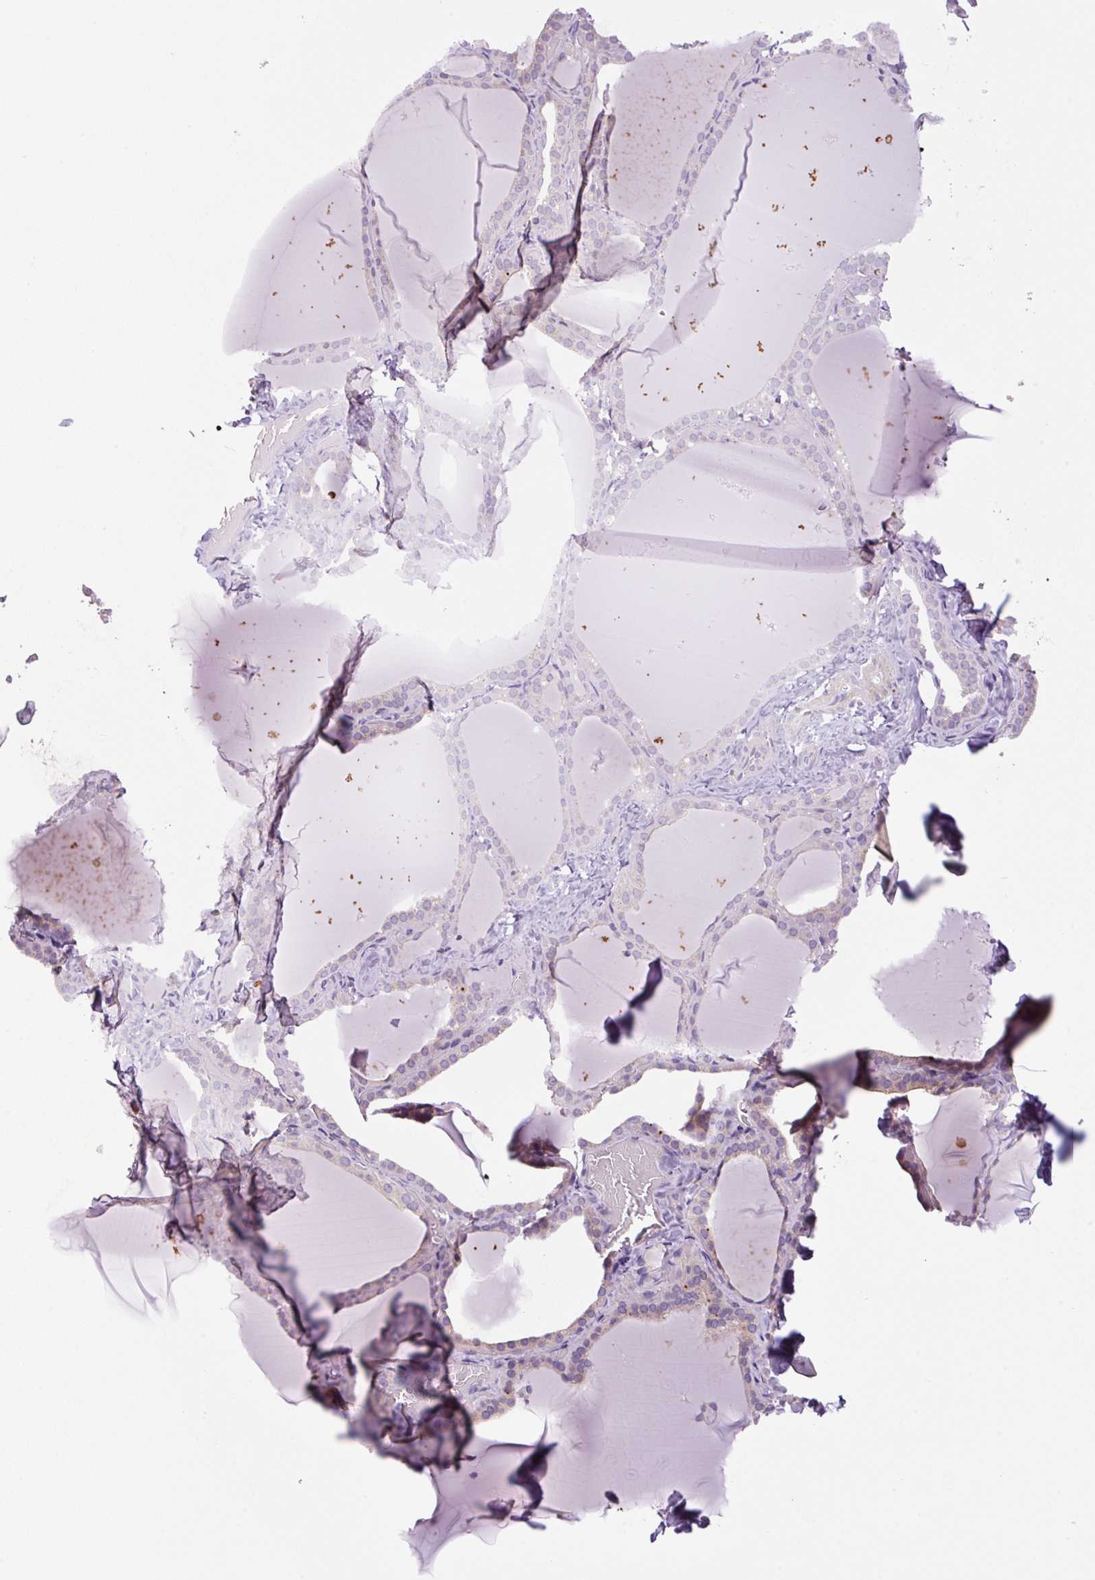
{"staining": {"intensity": "weak", "quantity": "25%-75%", "location": "cytoplasmic/membranous"}, "tissue": "thyroid gland", "cell_type": "Glandular cells", "image_type": "normal", "snomed": [{"axis": "morphology", "description": "Normal tissue, NOS"}, {"axis": "topography", "description": "Thyroid gland"}], "caption": "Immunohistochemistry micrograph of normal thyroid gland: thyroid gland stained using immunohistochemistry (IHC) exhibits low levels of weak protein expression localized specifically in the cytoplasmic/membranous of glandular cells, appearing as a cytoplasmic/membranous brown color.", "gene": "KIFC1", "patient": {"sex": "female", "age": 22}}